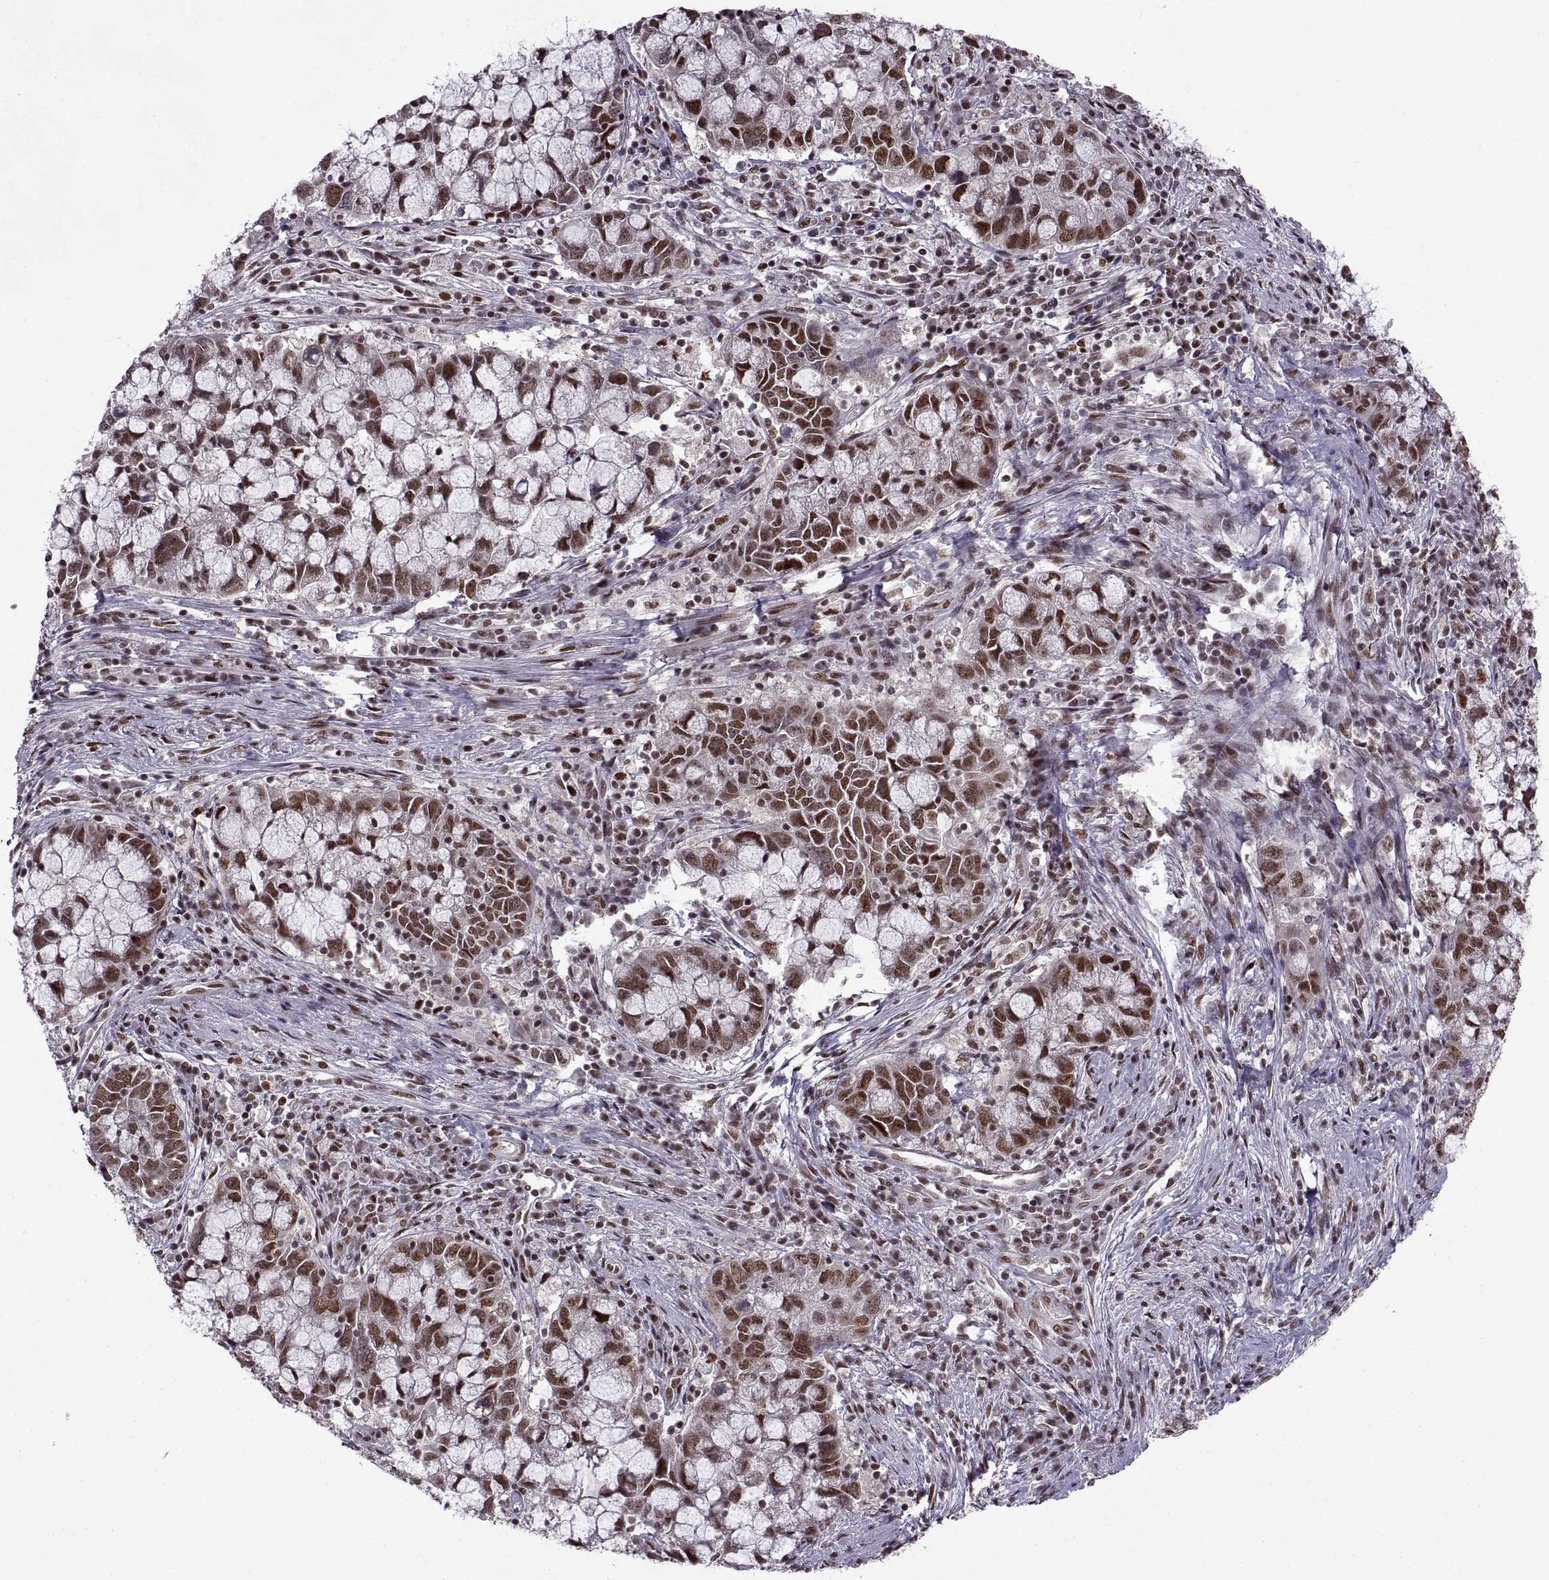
{"staining": {"intensity": "strong", "quantity": ">75%", "location": "nuclear"}, "tissue": "cervical cancer", "cell_type": "Tumor cells", "image_type": "cancer", "snomed": [{"axis": "morphology", "description": "Adenocarcinoma, NOS"}, {"axis": "topography", "description": "Cervix"}], "caption": "This is a micrograph of immunohistochemistry staining of cervical adenocarcinoma, which shows strong positivity in the nuclear of tumor cells.", "gene": "MT1E", "patient": {"sex": "female", "age": 40}}